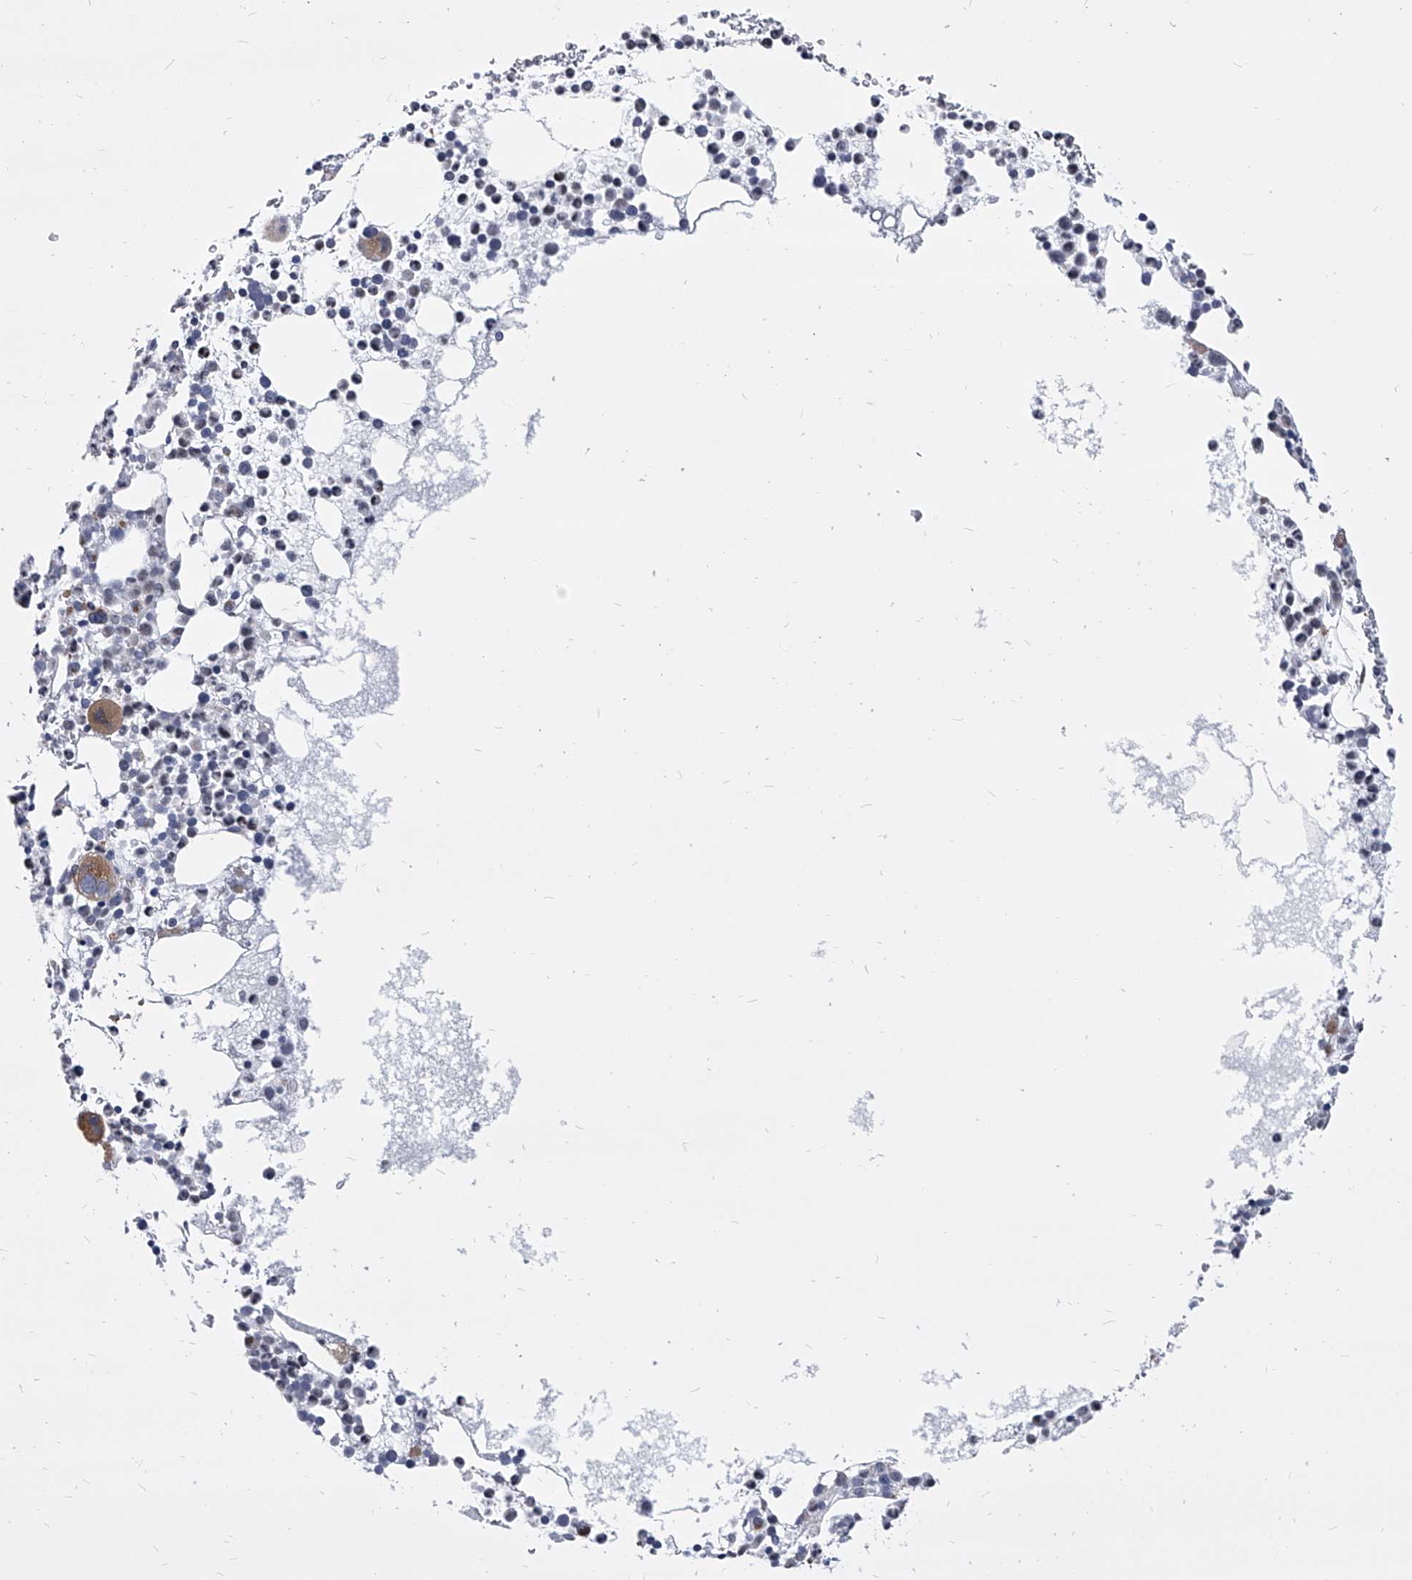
{"staining": {"intensity": "moderate", "quantity": "<25%", "location": "cytoplasmic/membranous,nuclear"}, "tissue": "bone marrow", "cell_type": "Hematopoietic cells", "image_type": "normal", "snomed": [{"axis": "morphology", "description": "Normal tissue, NOS"}, {"axis": "topography", "description": "Bone marrow"}], "caption": "Protein staining of normal bone marrow displays moderate cytoplasmic/membranous,nuclear positivity in about <25% of hematopoietic cells. The staining was performed using DAB to visualize the protein expression in brown, while the nuclei were stained in blue with hematoxylin (Magnification: 20x).", "gene": "EVA1C", "patient": {"sex": "female", "age": 78}}